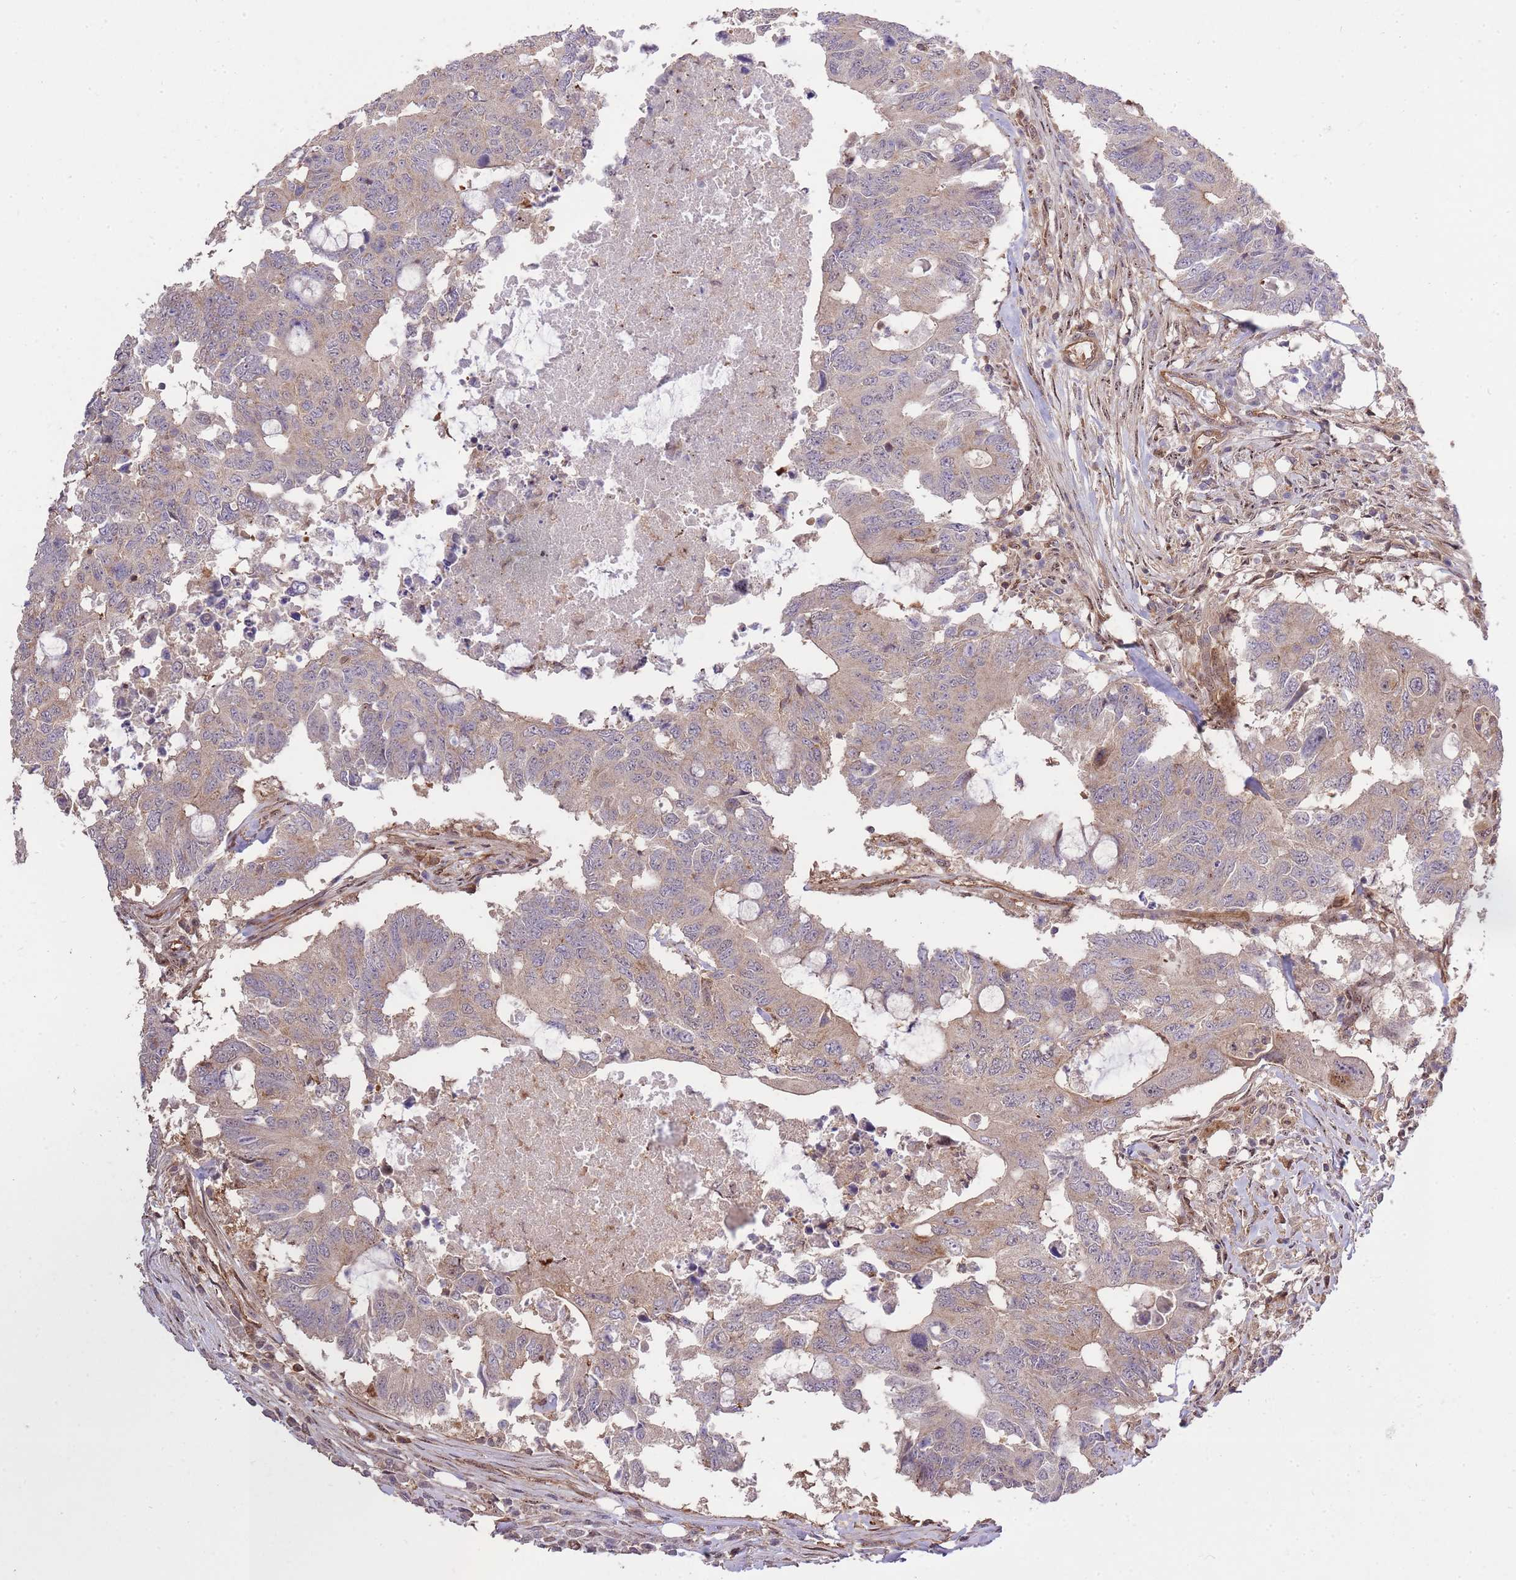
{"staining": {"intensity": "weak", "quantity": "25%-75%", "location": "cytoplasmic/membranous"}, "tissue": "colorectal cancer", "cell_type": "Tumor cells", "image_type": "cancer", "snomed": [{"axis": "morphology", "description": "Adenocarcinoma, NOS"}, {"axis": "topography", "description": "Colon"}], "caption": "High-magnification brightfield microscopy of colorectal cancer (adenocarcinoma) stained with DAB (3,3'-diaminobenzidine) (brown) and counterstained with hematoxylin (blue). tumor cells exhibit weak cytoplasmic/membranous expression is appreciated in approximately25%-75% of cells. The staining is performed using DAB brown chromogen to label protein expression. The nuclei are counter-stained blue using hematoxylin.", "gene": "PLD1", "patient": {"sex": "male", "age": 71}}